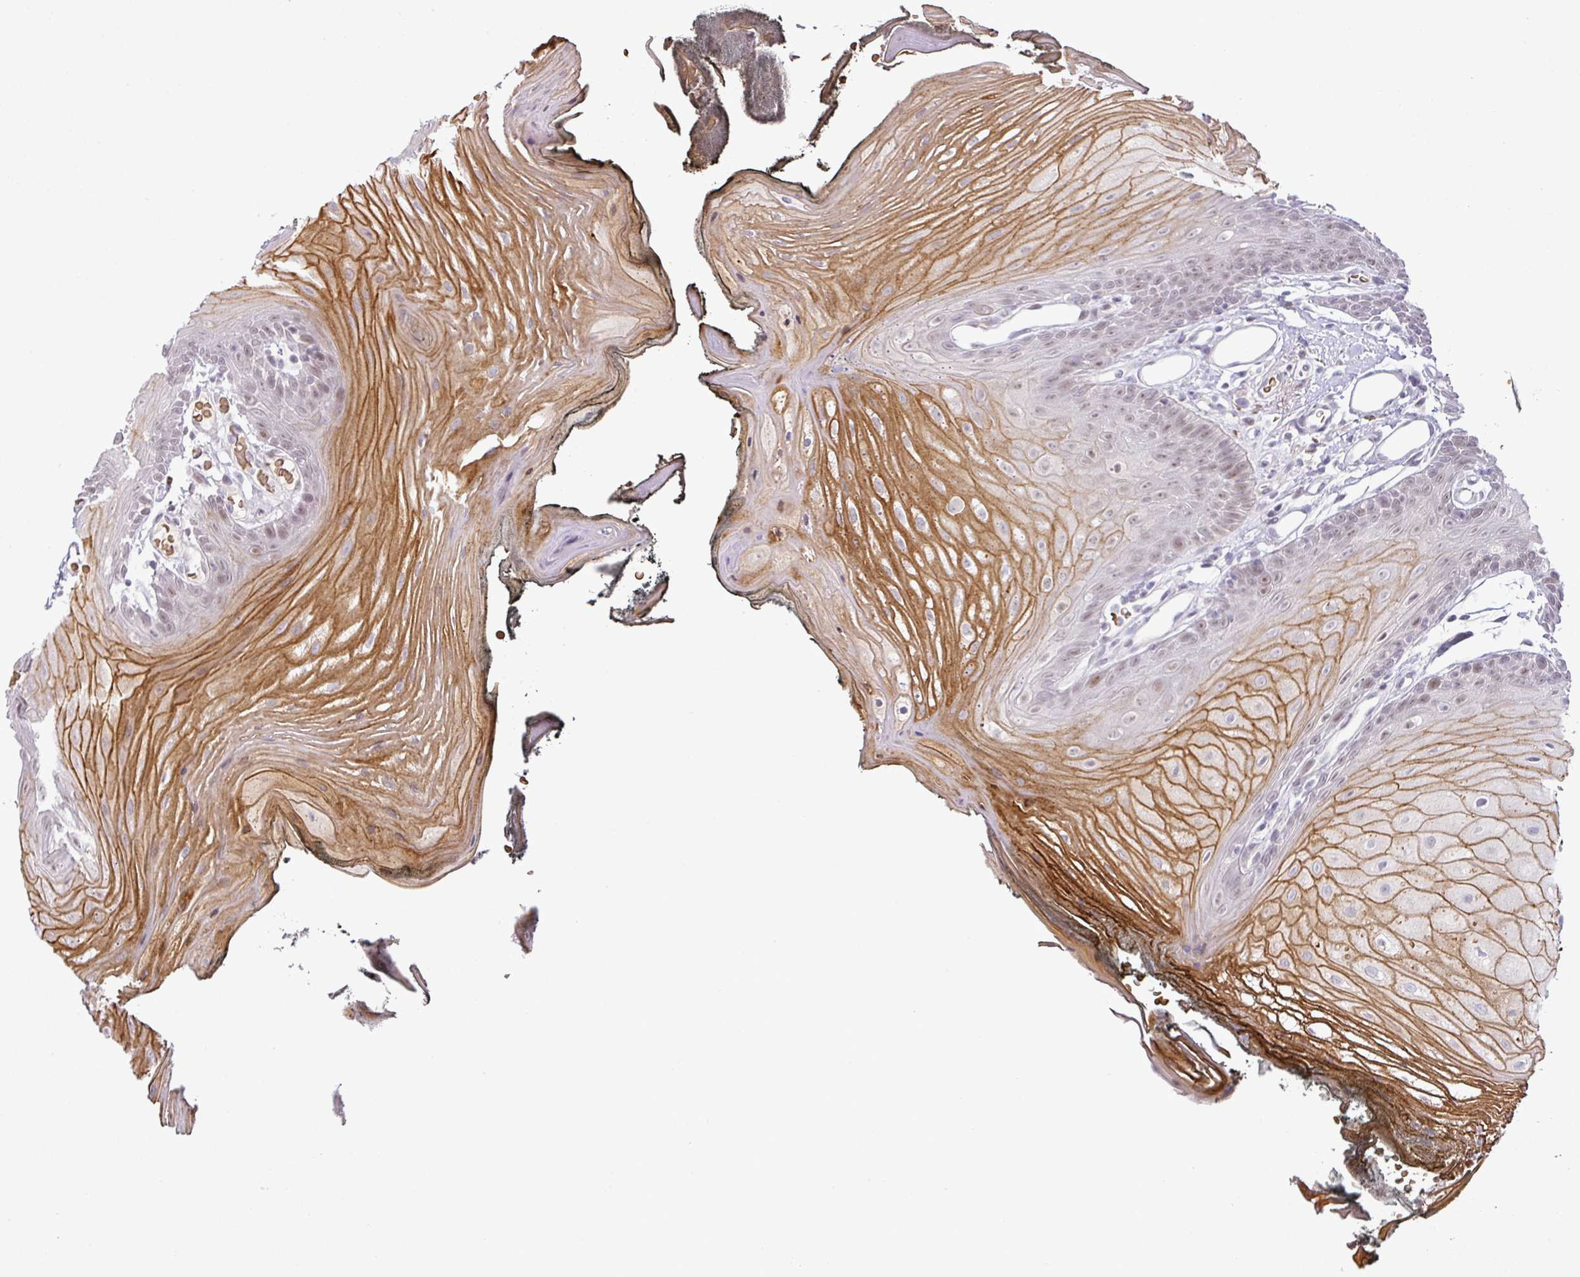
{"staining": {"intensity": "moderate", "quantity": "25%-75%", "location": "cytoplasmic/membranous,nuclear"}, "tissue": "oral mucosa", "cell_type": "Squamous epithelial cells", "image_type": "normal", "snomed": [{"axis": "morphology", "description": "Normal tissue, NOS"}, {"axis": "morphology", "description": "Squamous cell carcinoma, NOS"}, {"axis": "topography", "description": "Oral tissue"}, {"axis": "topography", "description": "Head-Neck"}], "caption": "Approximately 25%-75% of squamous epithelial cells in normal human oral mucosa reveal moderate cytoplasmic/membranous,nuclear protein expression as visualized by brown immunohistochemical staining.", "gene": "PARP2", "patient": {"sex": "female", "age": 81}}